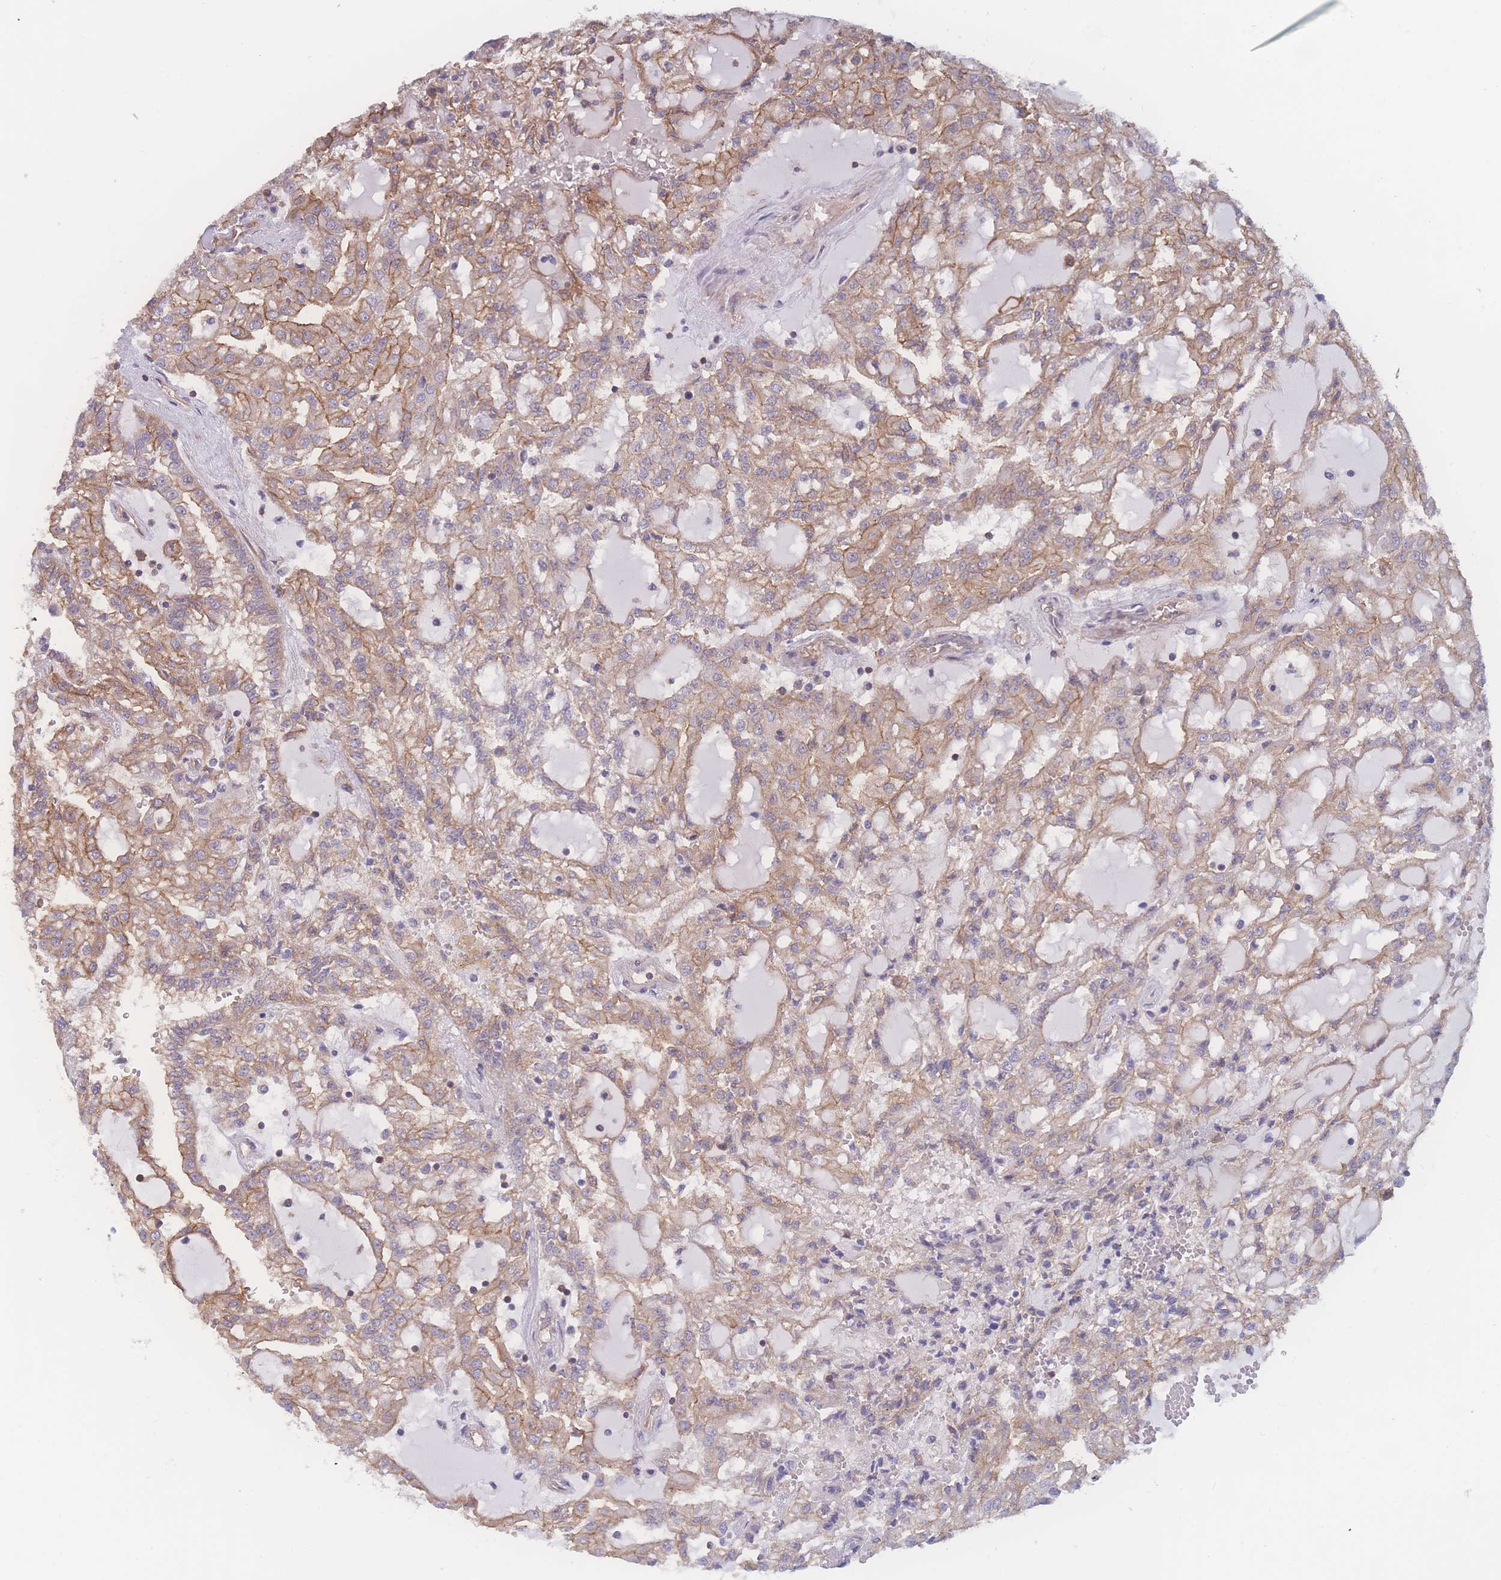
{"staining": {"intensity": "moderate", "quantity": "25%-75%", "location": "cytoplasmic/membranous"}, "tissue": "renal cancer", "cell_type": "Tumor cells", "image_type": "cancer", "snomed": [{"axis": "morphology", "description": "Adenocarcinoma, NOS"}, {"axis": "topography", "description": "Kidney"}], "caption": "IHC histopathology image of neoplastic tissue: renal adenocarcinoma stained using IHC displays medium levels of moderate protein expression localized specifically in the cytoplasmic/membranous of tumor cells, appearing as a cytoplasmic/membranous brown color.", "gene": "CFAP97", "patient": {"sex": "male", "age": 63}}